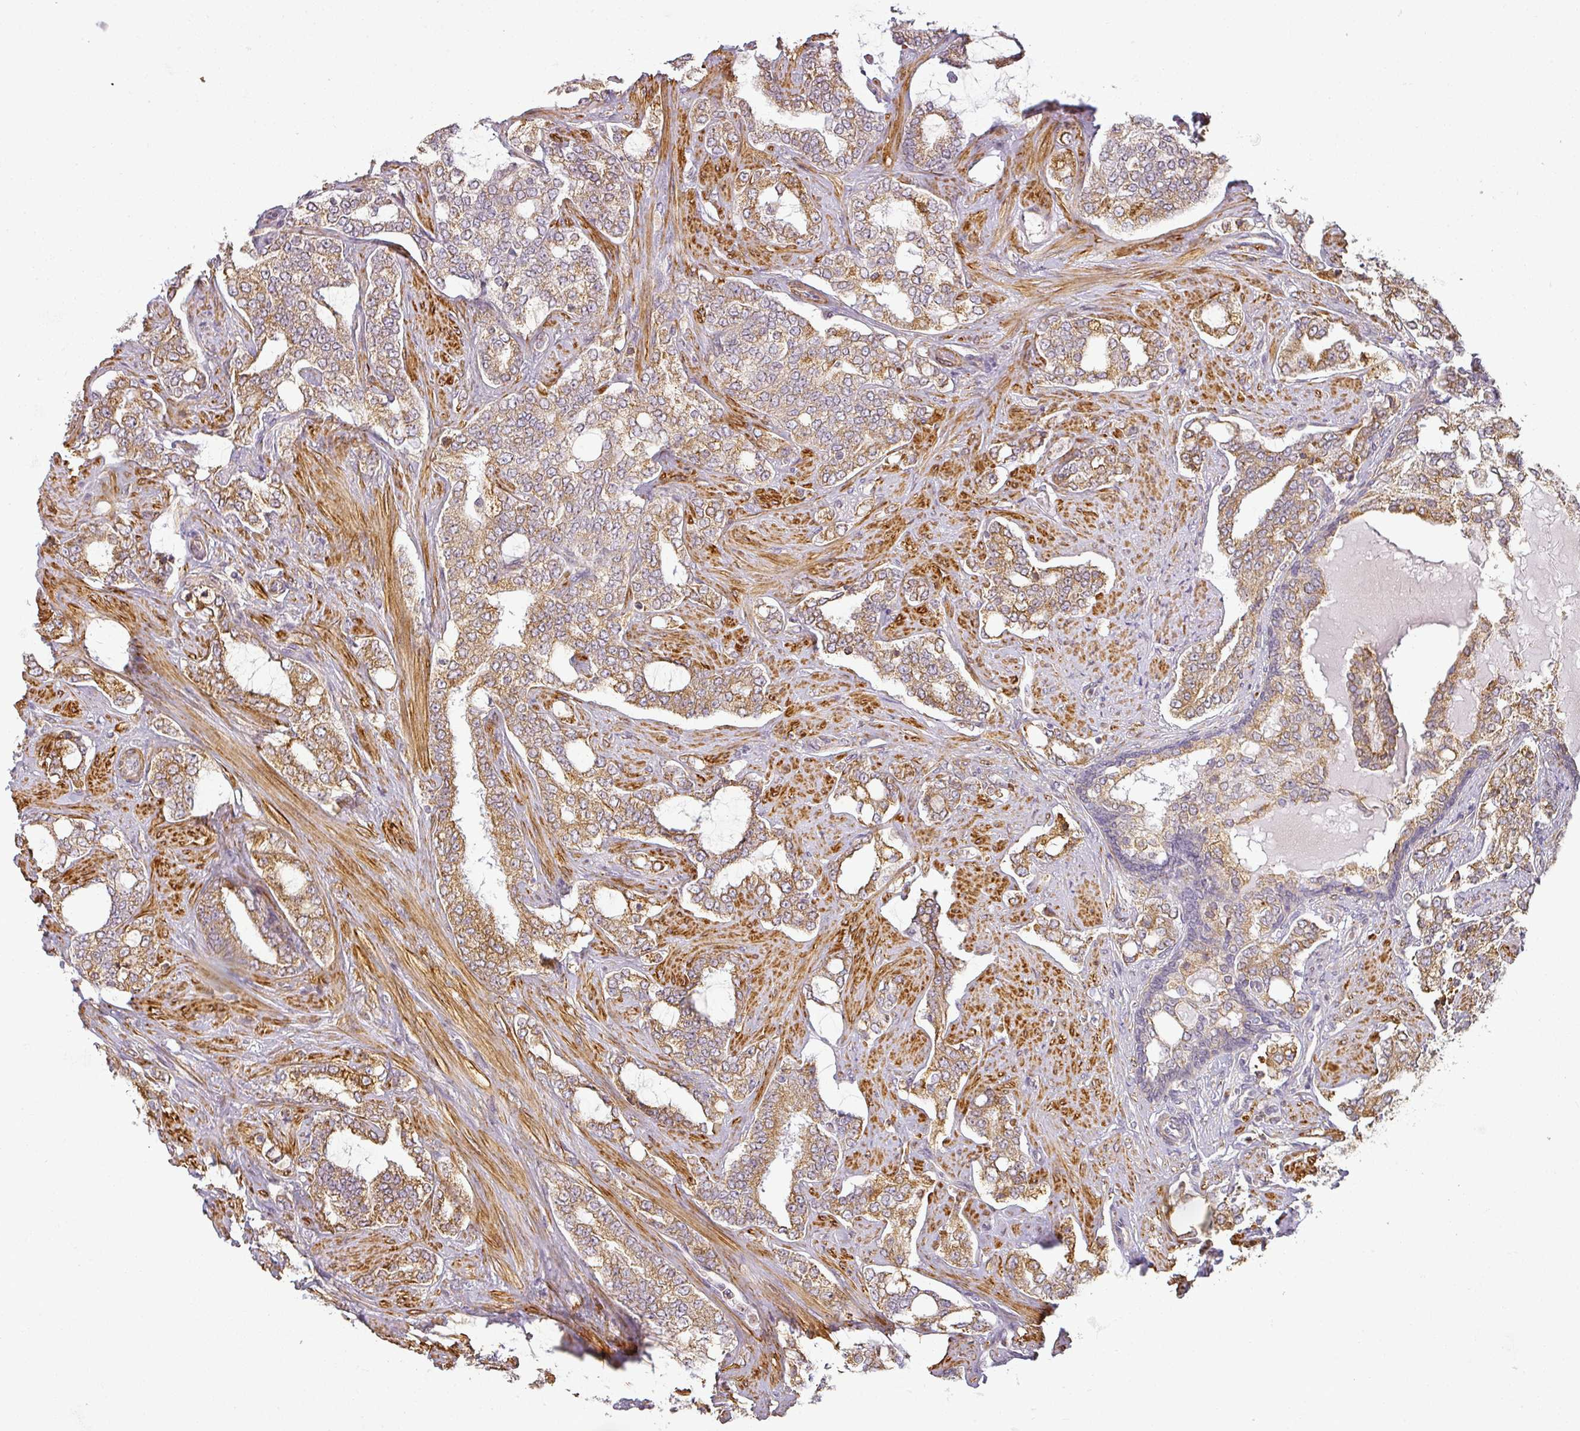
{"staining": {"intensity": "moderate", "quantity": ">75%", "location": "cytoplasmic/membranous"}, "tissue": "prostate cancer", "cell_type": "Tumor cells", "image_type": "cancer", "snomed": [{"axis": "morphology", "description": "Adenocarcinoma, High grade"}, {"axis": "topography", "description": "Prostate"}], "caption": "A high-resolution histopathology image shows immunohistochemistry staining of high-grade adenocarcinoma (prostate), which shows moderate cytoplasmic/membranous staining in approximately >75% of tumor cells.", "gene": "CCDC144A", "patient": {"sex": "male", "age": 64}}